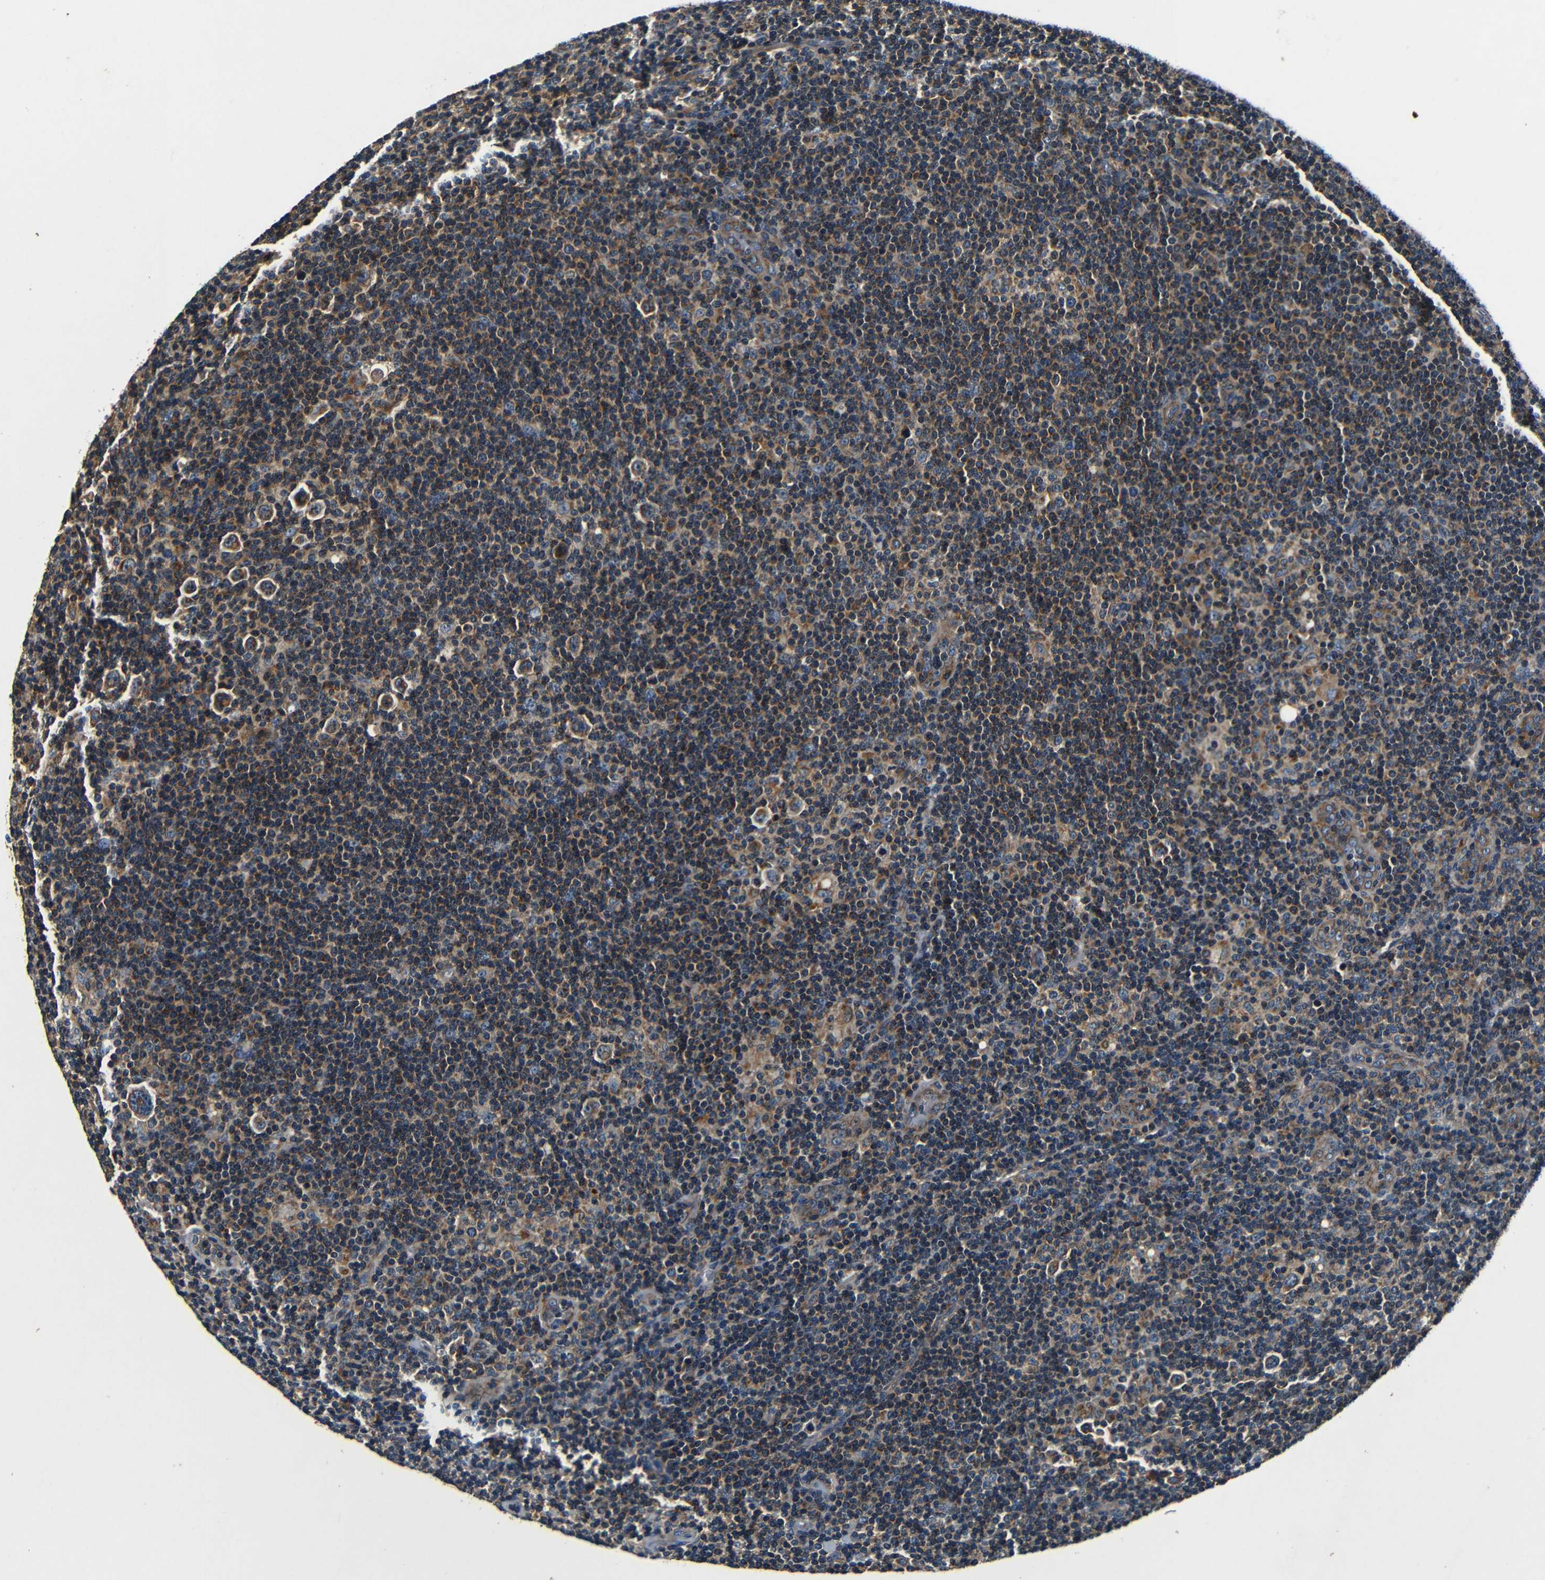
{"staining": {"intensity": "moderate", "quantity": ">75%", "location": "cytoplasmic/membranous"}, "tissue": "lymphoma", "cell_type": "Tumor cells", "image_type": "cancer", "snomed": [{"axis": "morphology", "description": "Hodgkin's disease, NOS"}, {"axis": "topography", "description": "Lymph node"}], "caption": "Moderate cytoplasmic/membranous protein expression is present in approximately >75% of tumor cells in lymphoma.", "gene": "MTX1", "patient": {"sex": "female", "age": 57}}